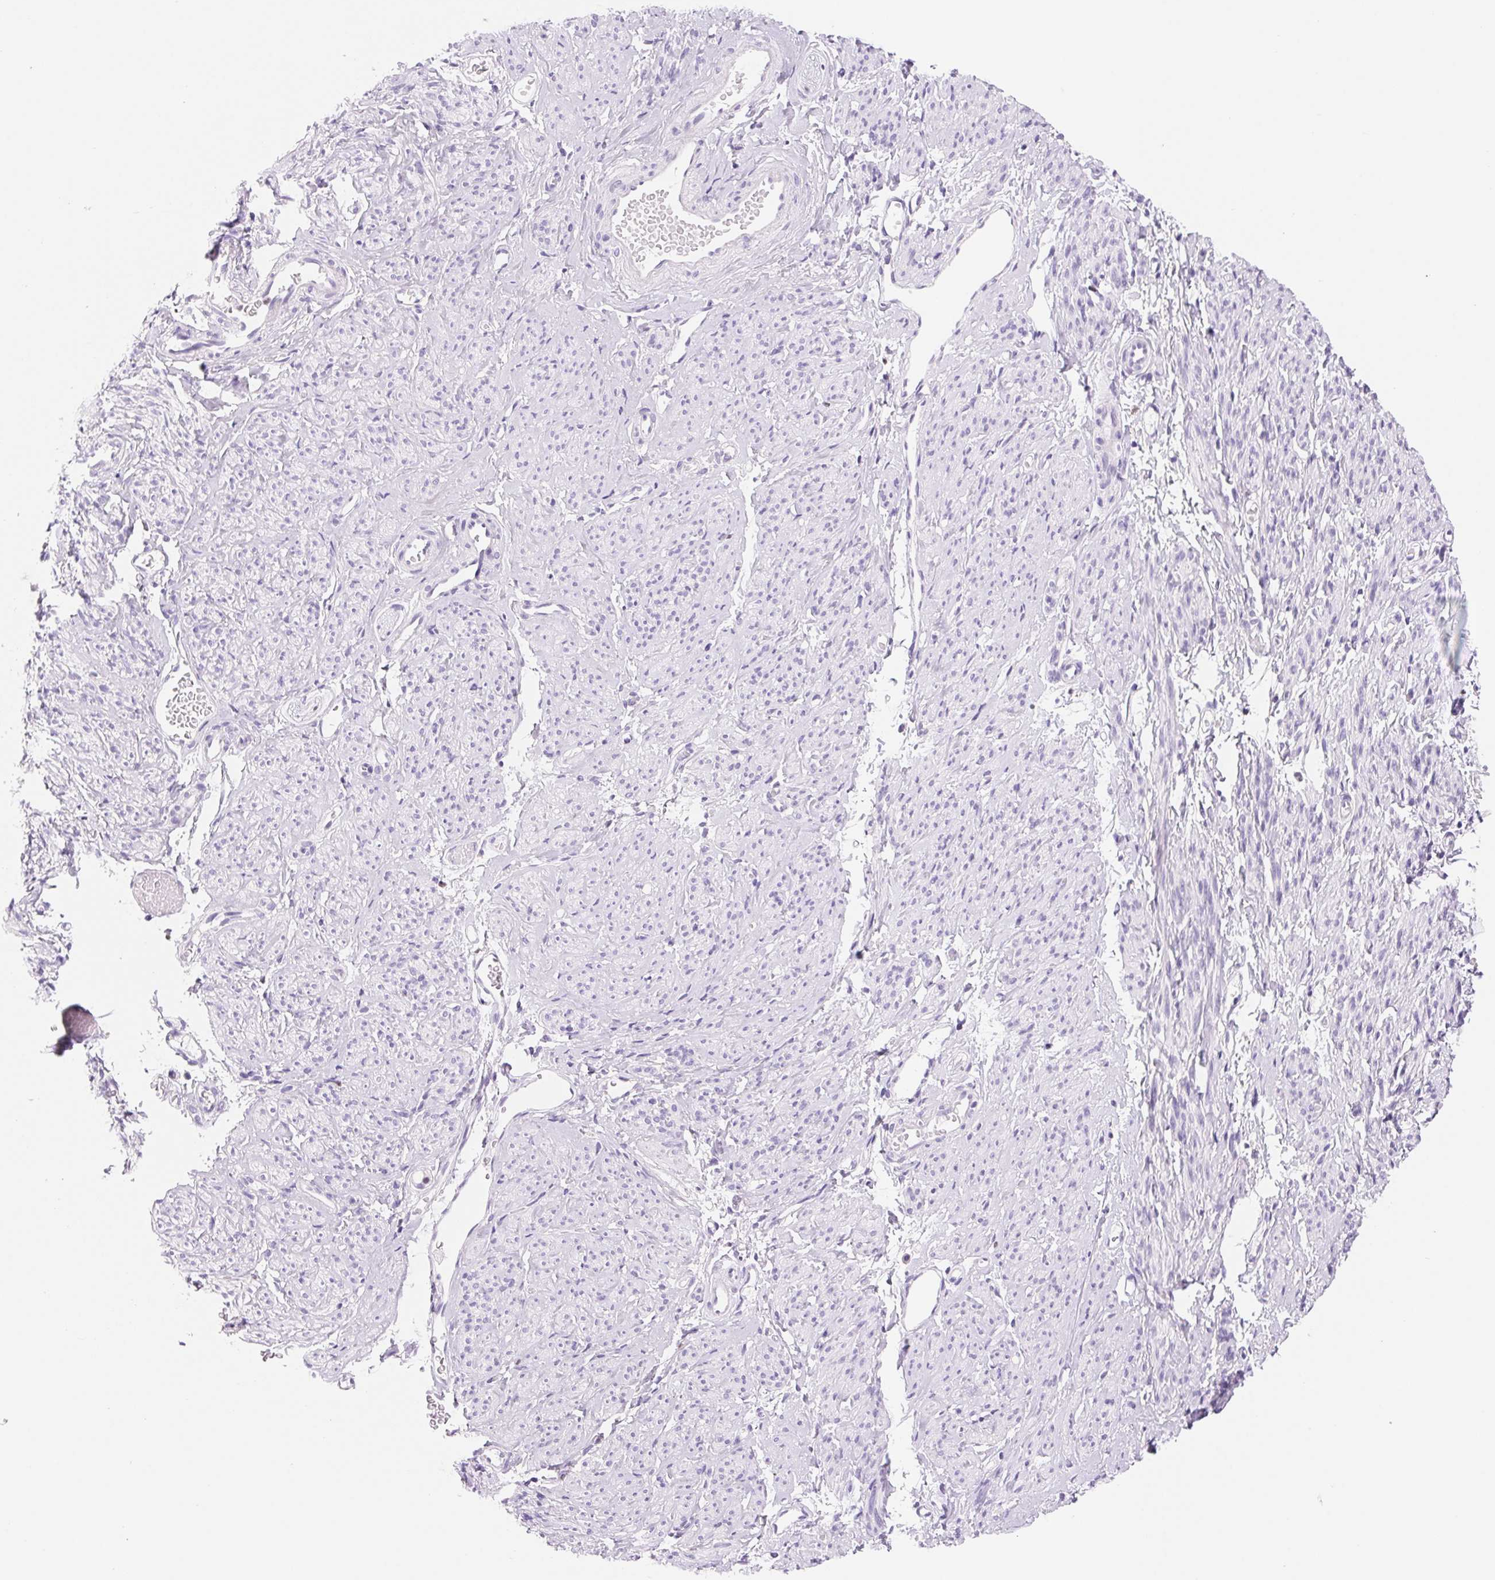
{"staining": {"intensity": "negative", "quantity": "none", "location": "none"}, "tissue": "smooth muscle", "cell_type": "Smooth muscle cells", "image_type": "normal", "snomed": [{"axis": "morphology", "description": "Normal tissue, NOS"}, {"axis": "topography", "description": "Smooth muscle"}], "caption": "Smooth muscle cells are negative for brown protein staining in benign smooth muscle. (DAB immunohistochemistry visualized using brightfield microscopy, high magnification).", "gene": "ASGR2", "patient": {"sex": "female", "age": 65}}